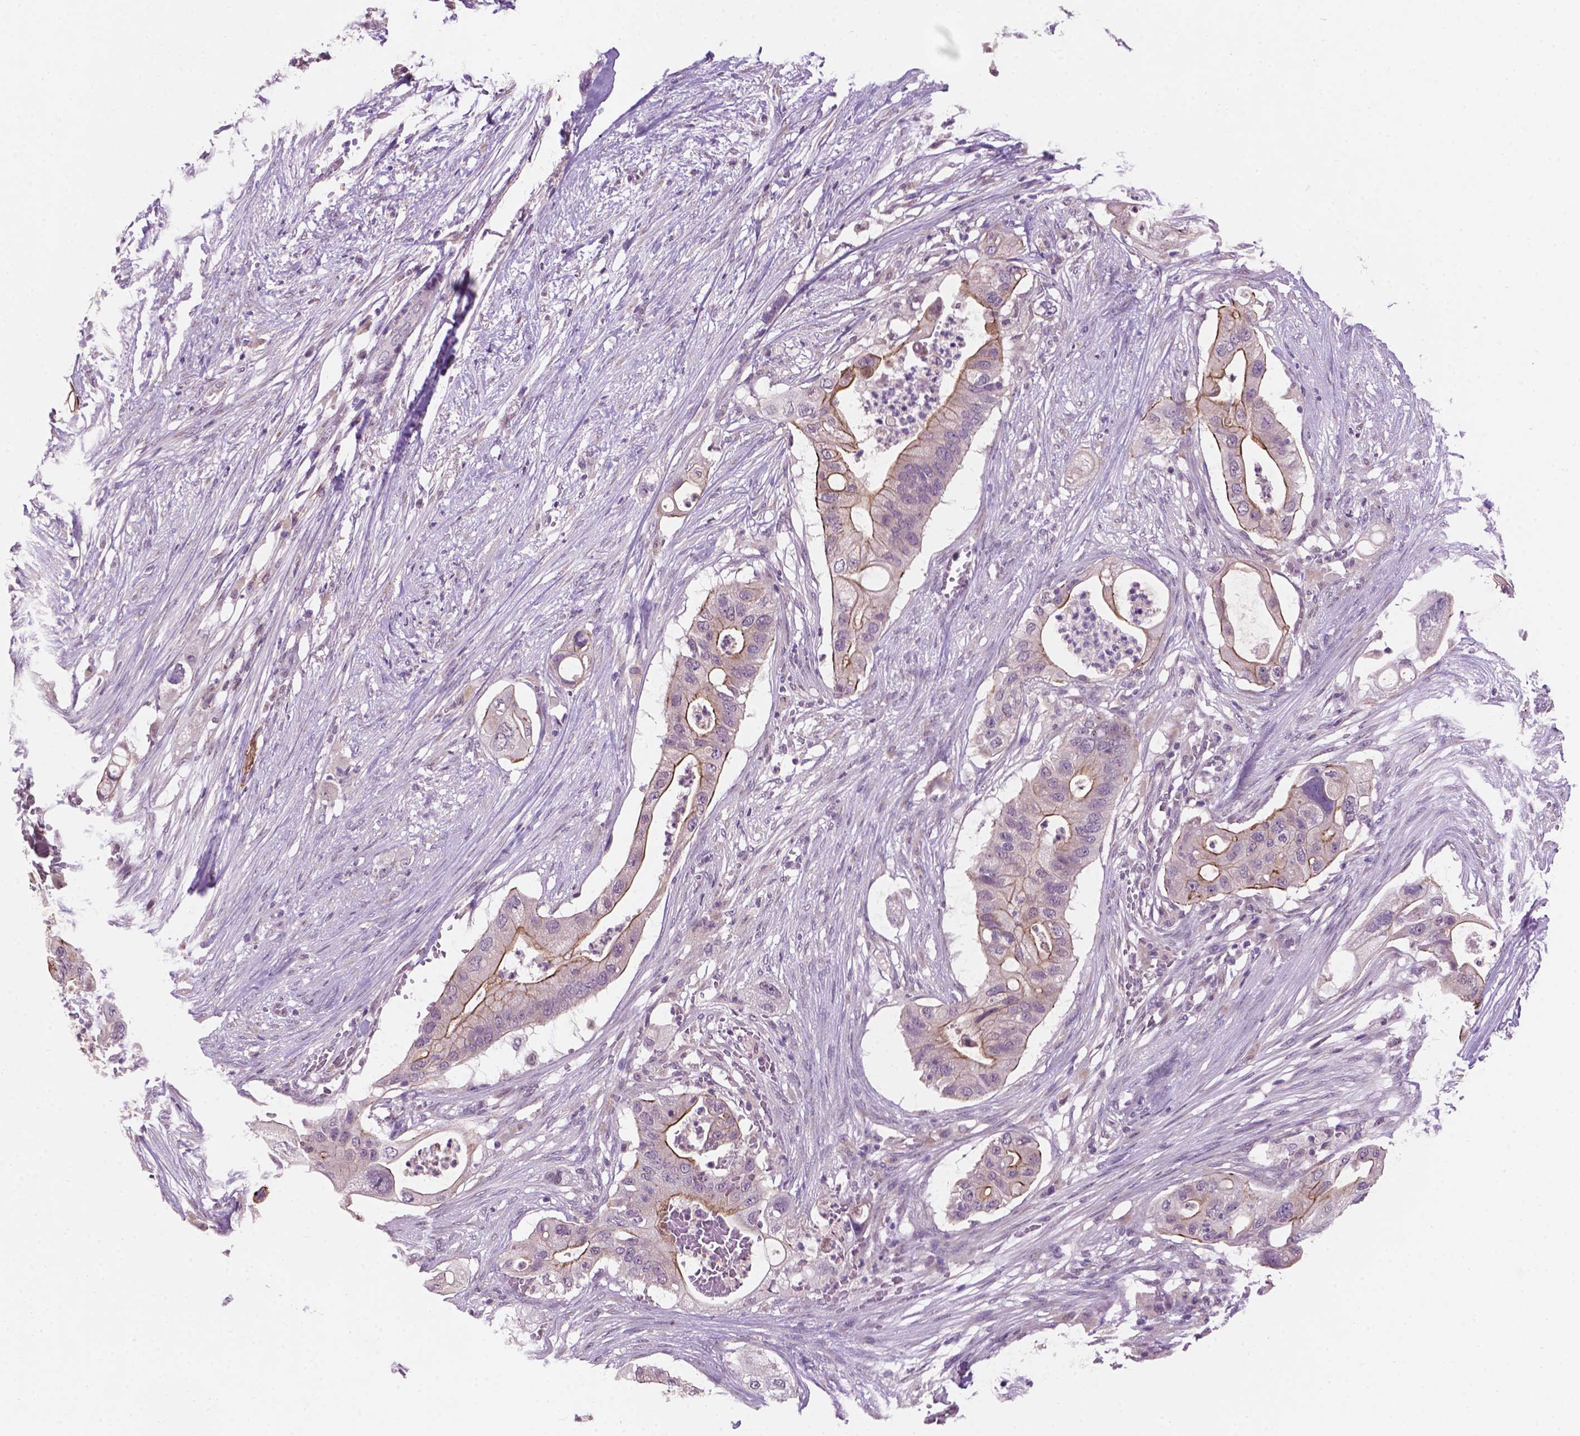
{"staining": {"intensity": "moderate", "quantity": "<25%", "location": "cytoplasmic/membranous"}, "tissue": "pancreatic cancer", "cell_type": "Tumor cells", "image_type": "cancer", "snomed": [{"axis": "morphology", "description": "Adenocarcinoma, NOS"}, {"axis": "topography", "description": "Pancreas"}], "caption": "A histopathology image of pancreatic cancer (adenocarcinoma) stained for a protein displays moderate cytoplasmic/membranous brown staining in tumor cells.", "gene": "GXYLT2", "patient": {"sex": "female", "age": 72}}